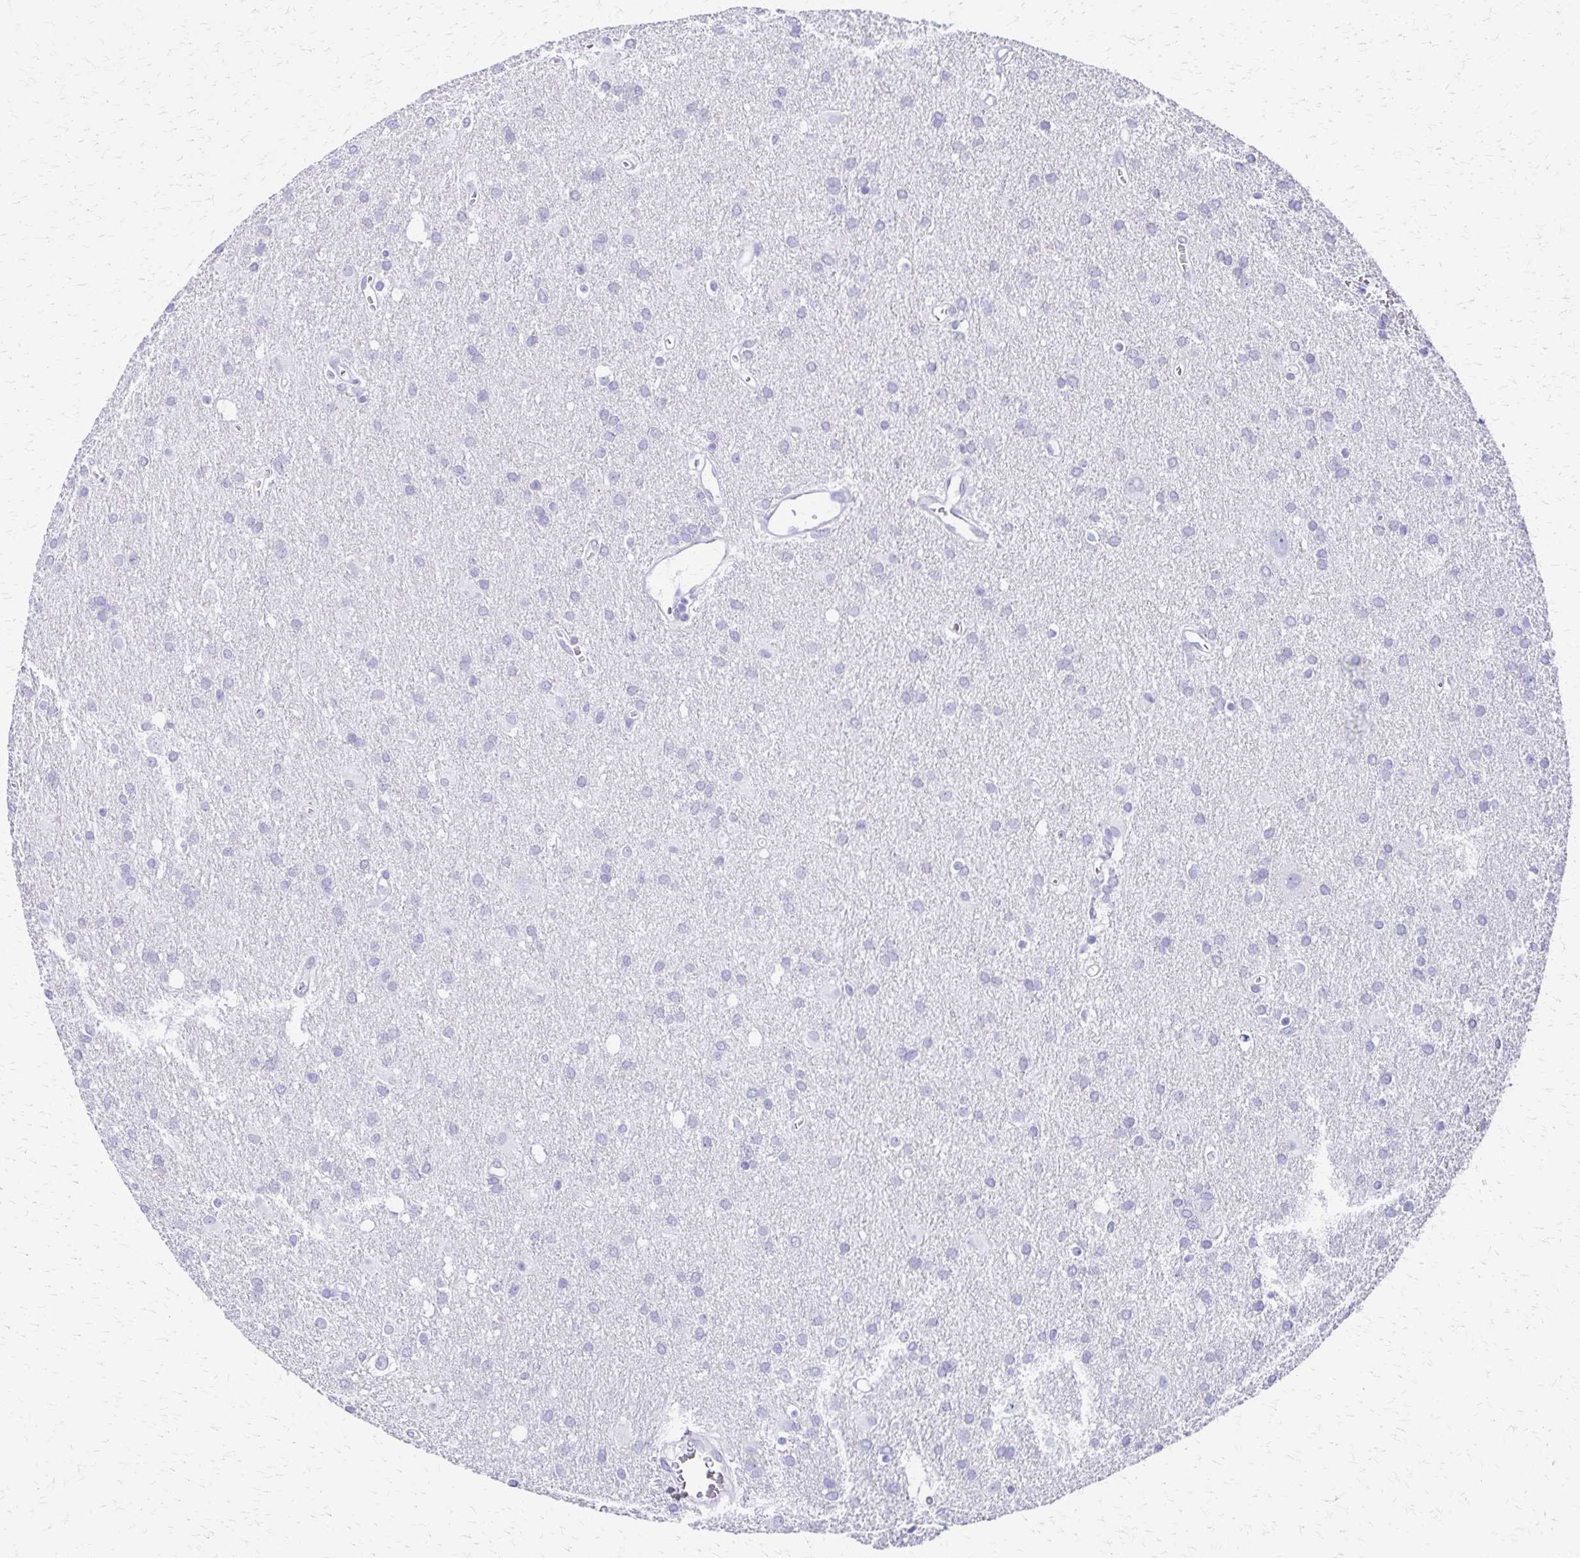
{"staining": {"intensity": "negative", "quantity": "none", "location": "none"}, "tissue": "glioma", "cell_type": "Tumor cells", "image_type": "cancer", "snomed": [{"axis": "morphology", "description": "Glioma, malignant, Low grade"}, {"axis": "topography", "description": "Brain"}], "caption": "Immunohistochemistry image of neoplastic tissue: glioma stained with DAB displays no significant protein positivity in tumor cells.", "gene": "ZSCAN5B", "patient": {"sex": "male", "age": 66}}